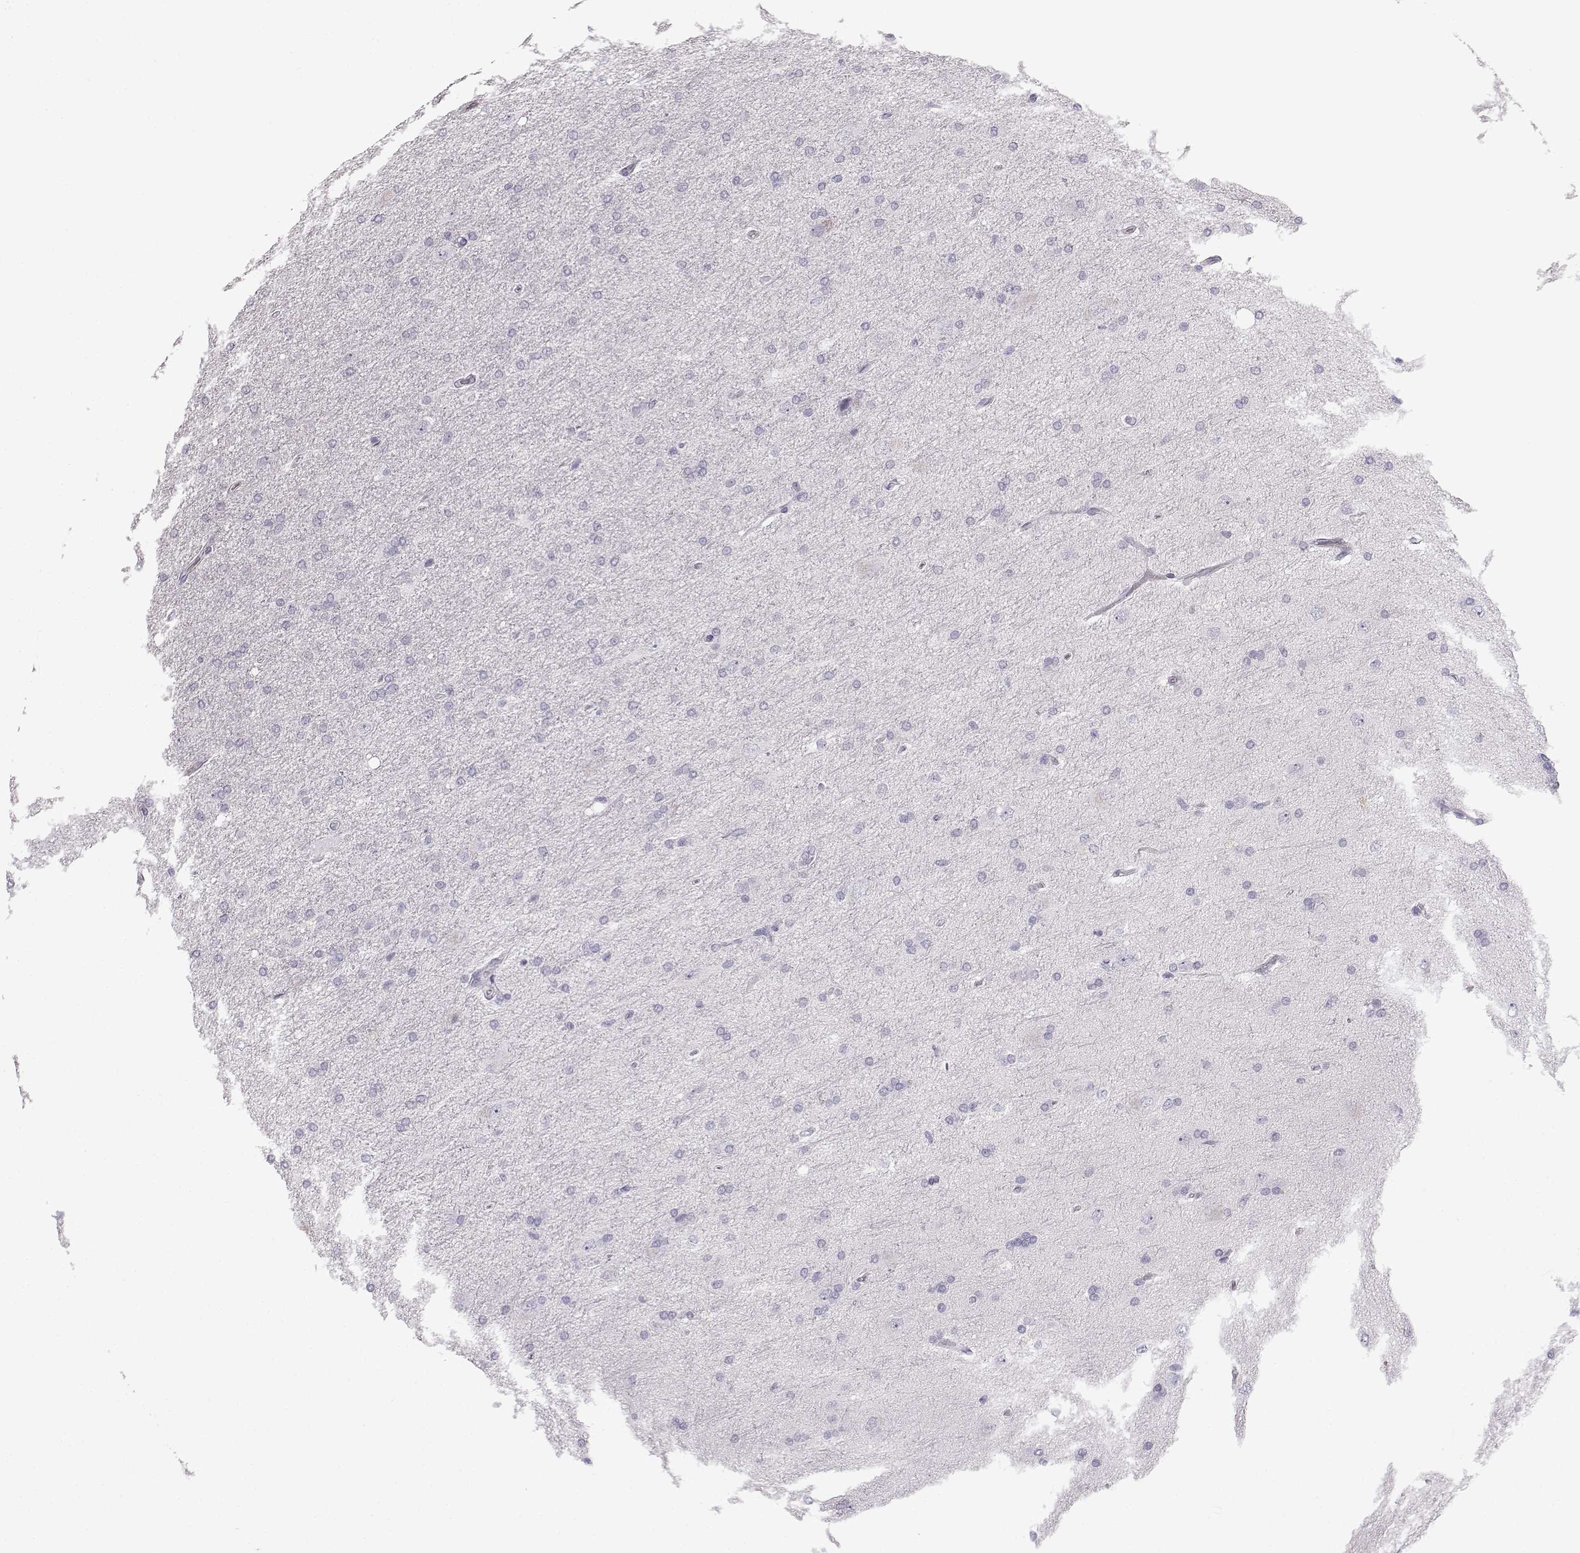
{"staining": {"intensity": "negative", "quantity": "none", "location": "none"}, "tissue": "glioma", "cell_type": "Tumor cells", "image_type": "cancer", "snomed": [{"axis": "morphology", "description": "Glioma, malignant, High grade"}, {"axis": "topography", "description": "Cerebral cortex"}], "caption": "DAB immunohistochemical staining of human glioma exhibits no significant expression in tumor cells. (DAB (3,3'-diaminobenzidine) immunohistochemistry with hematoxylin counter stain).", "gene": "BFSP2", "patient": {"sex": "male", "age": 70}}